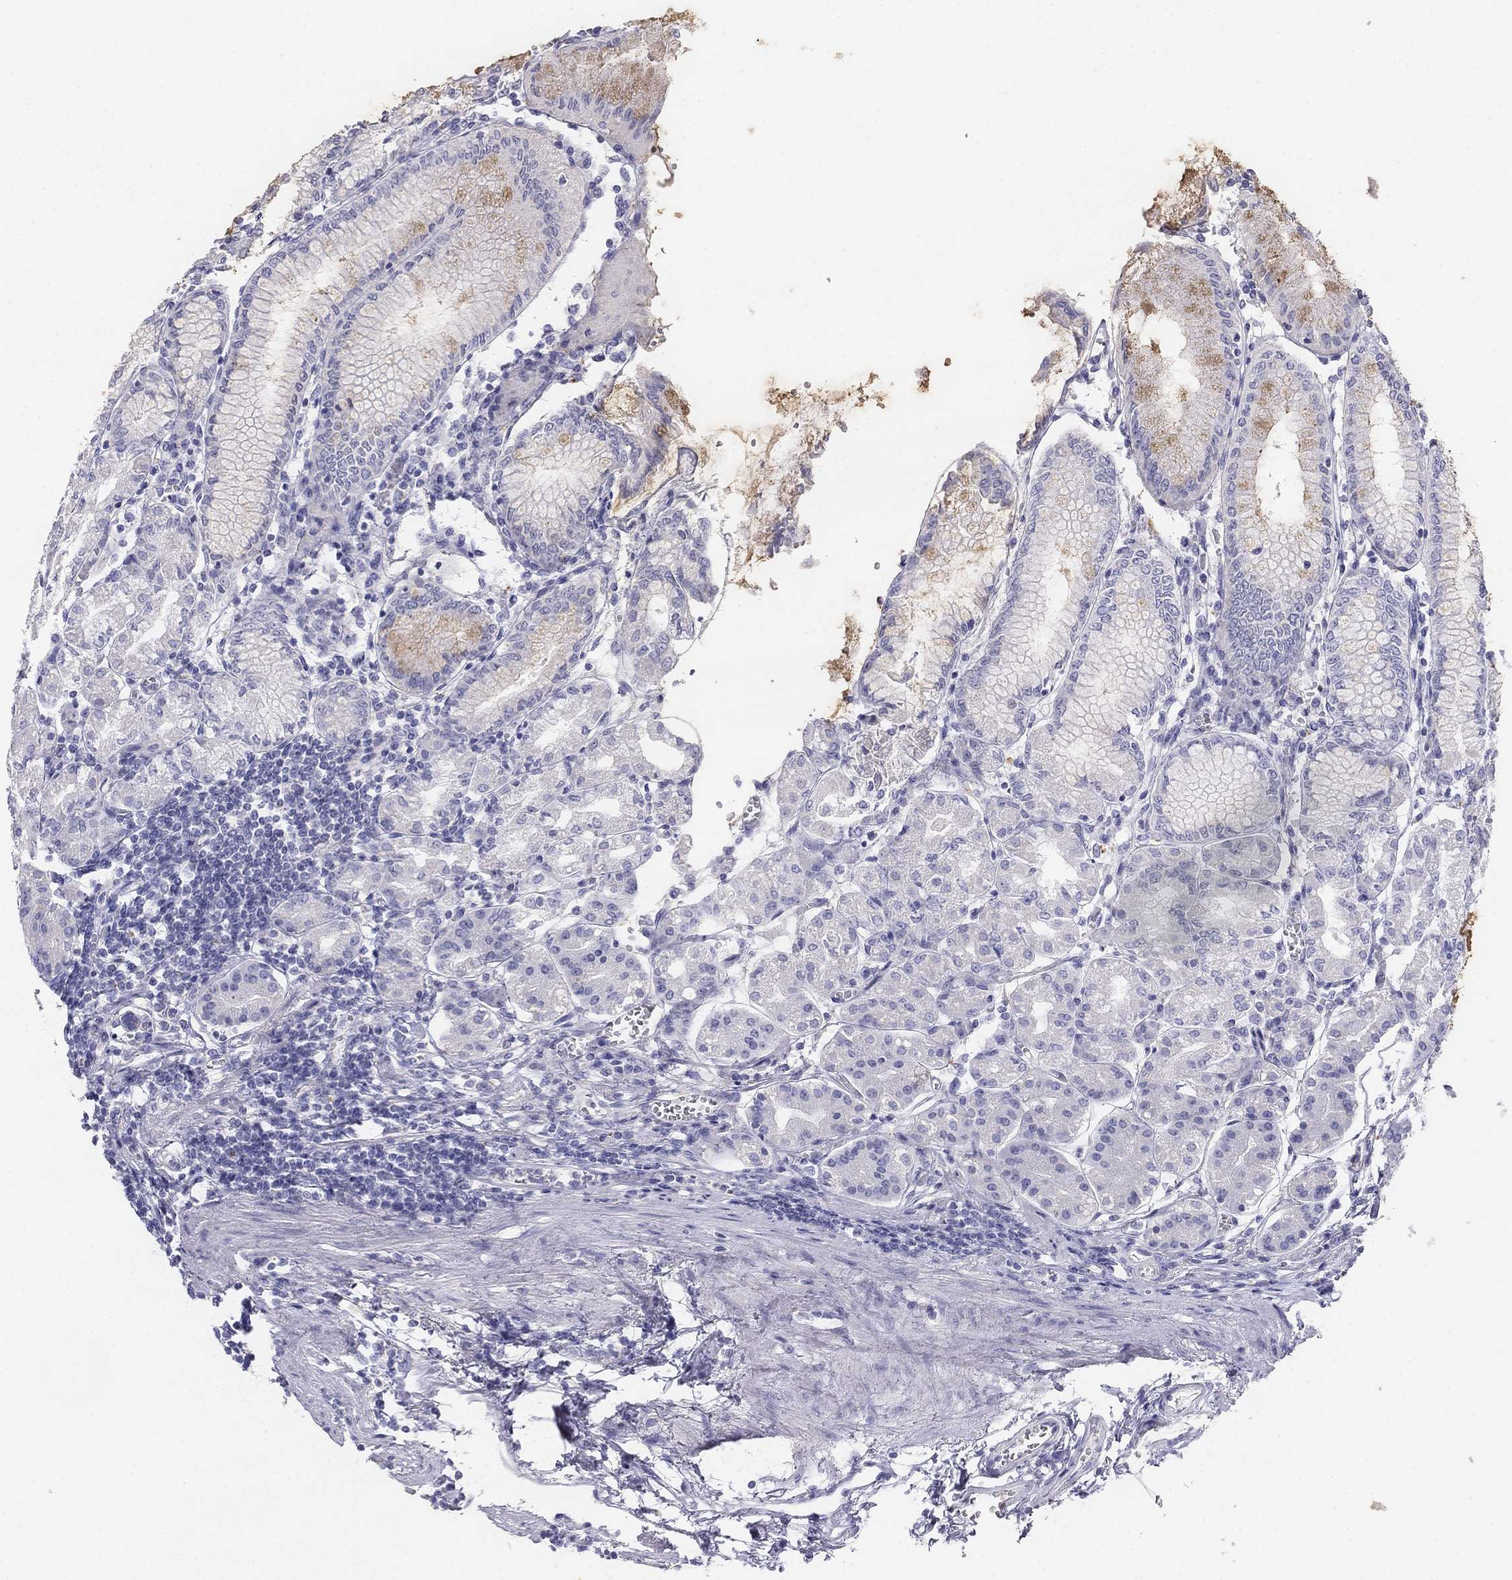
{"staining": {"intensity": "negative", "quantity": "none", "location": "none"}, "tissue": "stomach", "cell_type": "Glandular cells", "image_type": "normal", "snomed": [{"axis": "morphology", "description": "Normal tissue, NOS"}, {"axis": "topography", "description": "Skeletal muscle"}, {"axis": "topography", "description": "Stomach"}], "caption": "Stomach was stained to show a protein in brown. There is no significant expression in glandular cells. The staining was performed using DAB to visualize the protein expression in brown, while the nuclei were stained in blue with hematoxylin (Magnification: 20x).", "gene": "ALOXE3", "patient": {"sex": "female", "age": 57}}